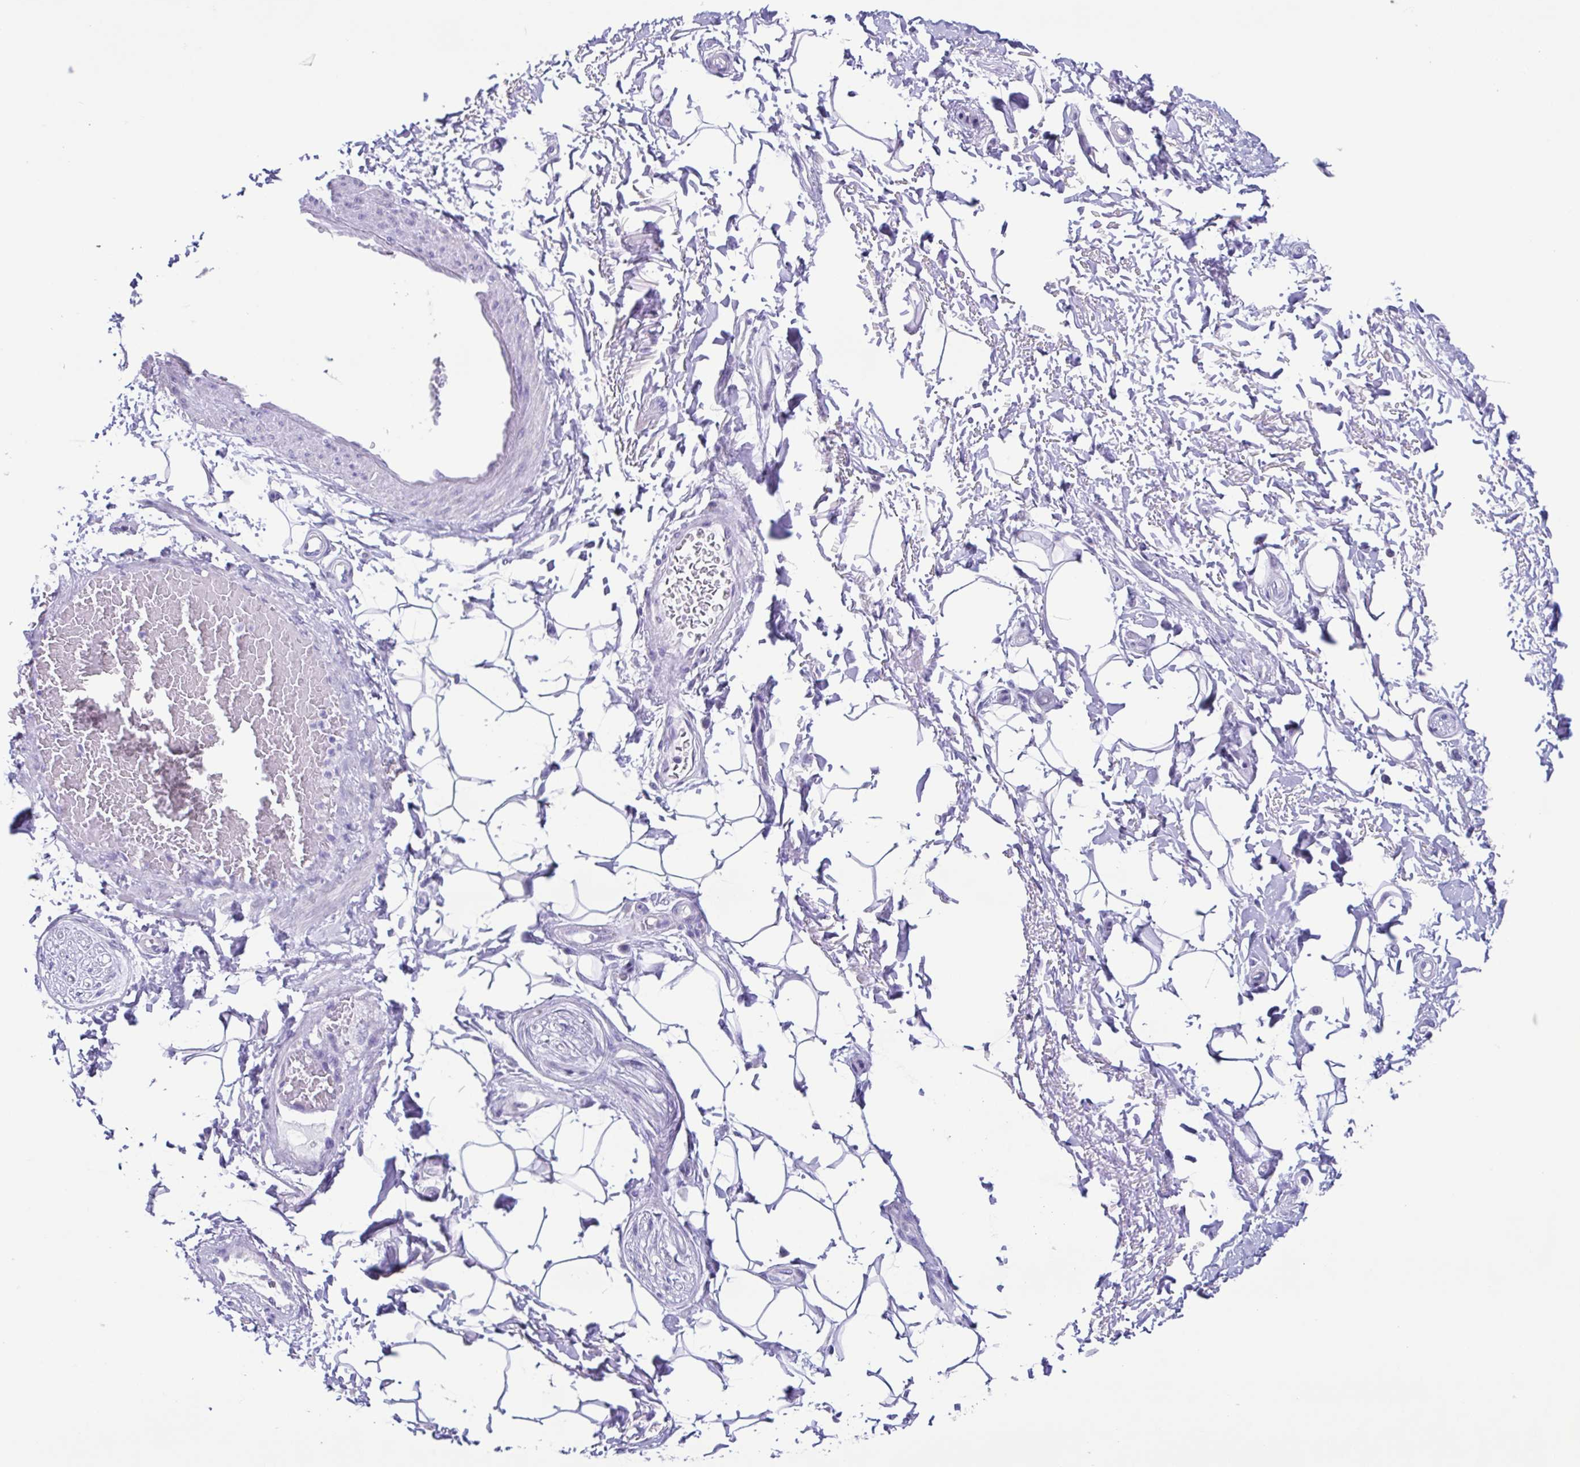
{"staining": {"intensity": "negative", "quantity": "none", "location": "none"}, "tissue": "adipose tissue", "cell_type": "Adipocytes", "image_type": "normal", "snomed": [{"axis": "morphology", "description": "Normal tissue, NOS"}, {"axis": "topography", "description": "Peripheral nerve tissue"}], "caption": "A micrograph of human adipose tissue is negative for staining in adipocytes. (DAB (3,3'-diaminobenzidine) IHC, high magnification).", "gene": "ACTRT3", "patient": {"sex": "male", "age": 51}}